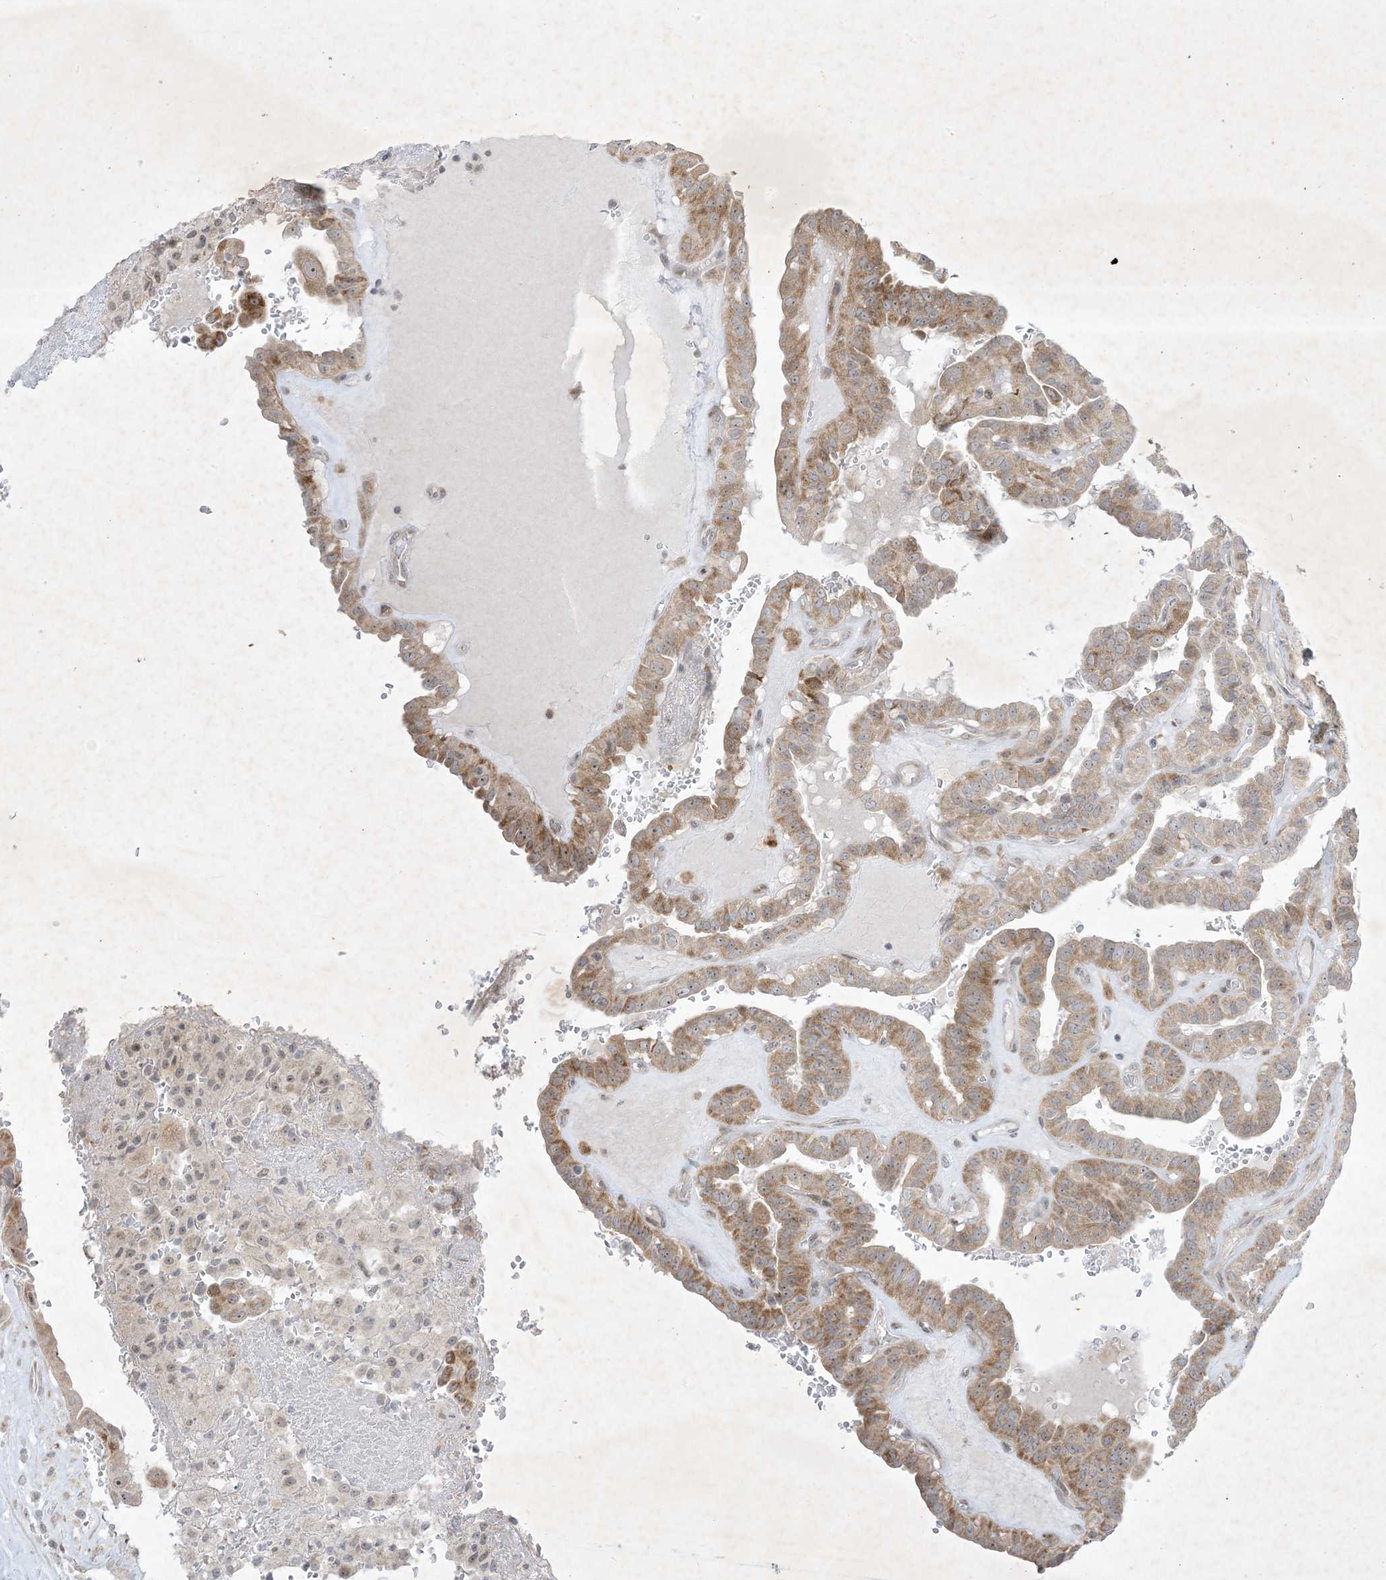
{"staining": {"intensity": "moderate", "quantity": ">75%", "location": "cytoplasmic/membranous"}, "tissue": "thyroid cancer", "cell_type": "Tumor cells", "image_type": "cancer", "snomed": [{"axis": "morphology", "description": "Papillary adenocarcinoma, NOS"}, {"axis": "topography", "description": "Thyroid gland"}], "caption": "A photomicrograph of human papillary adenocarcinoma (thyroid) stained for a protein displays moderate cytoplasmic/membranous brown staining in tumor cells.", "gene": "SOGA3", "patient": {"sex": "male", "age": 77}}